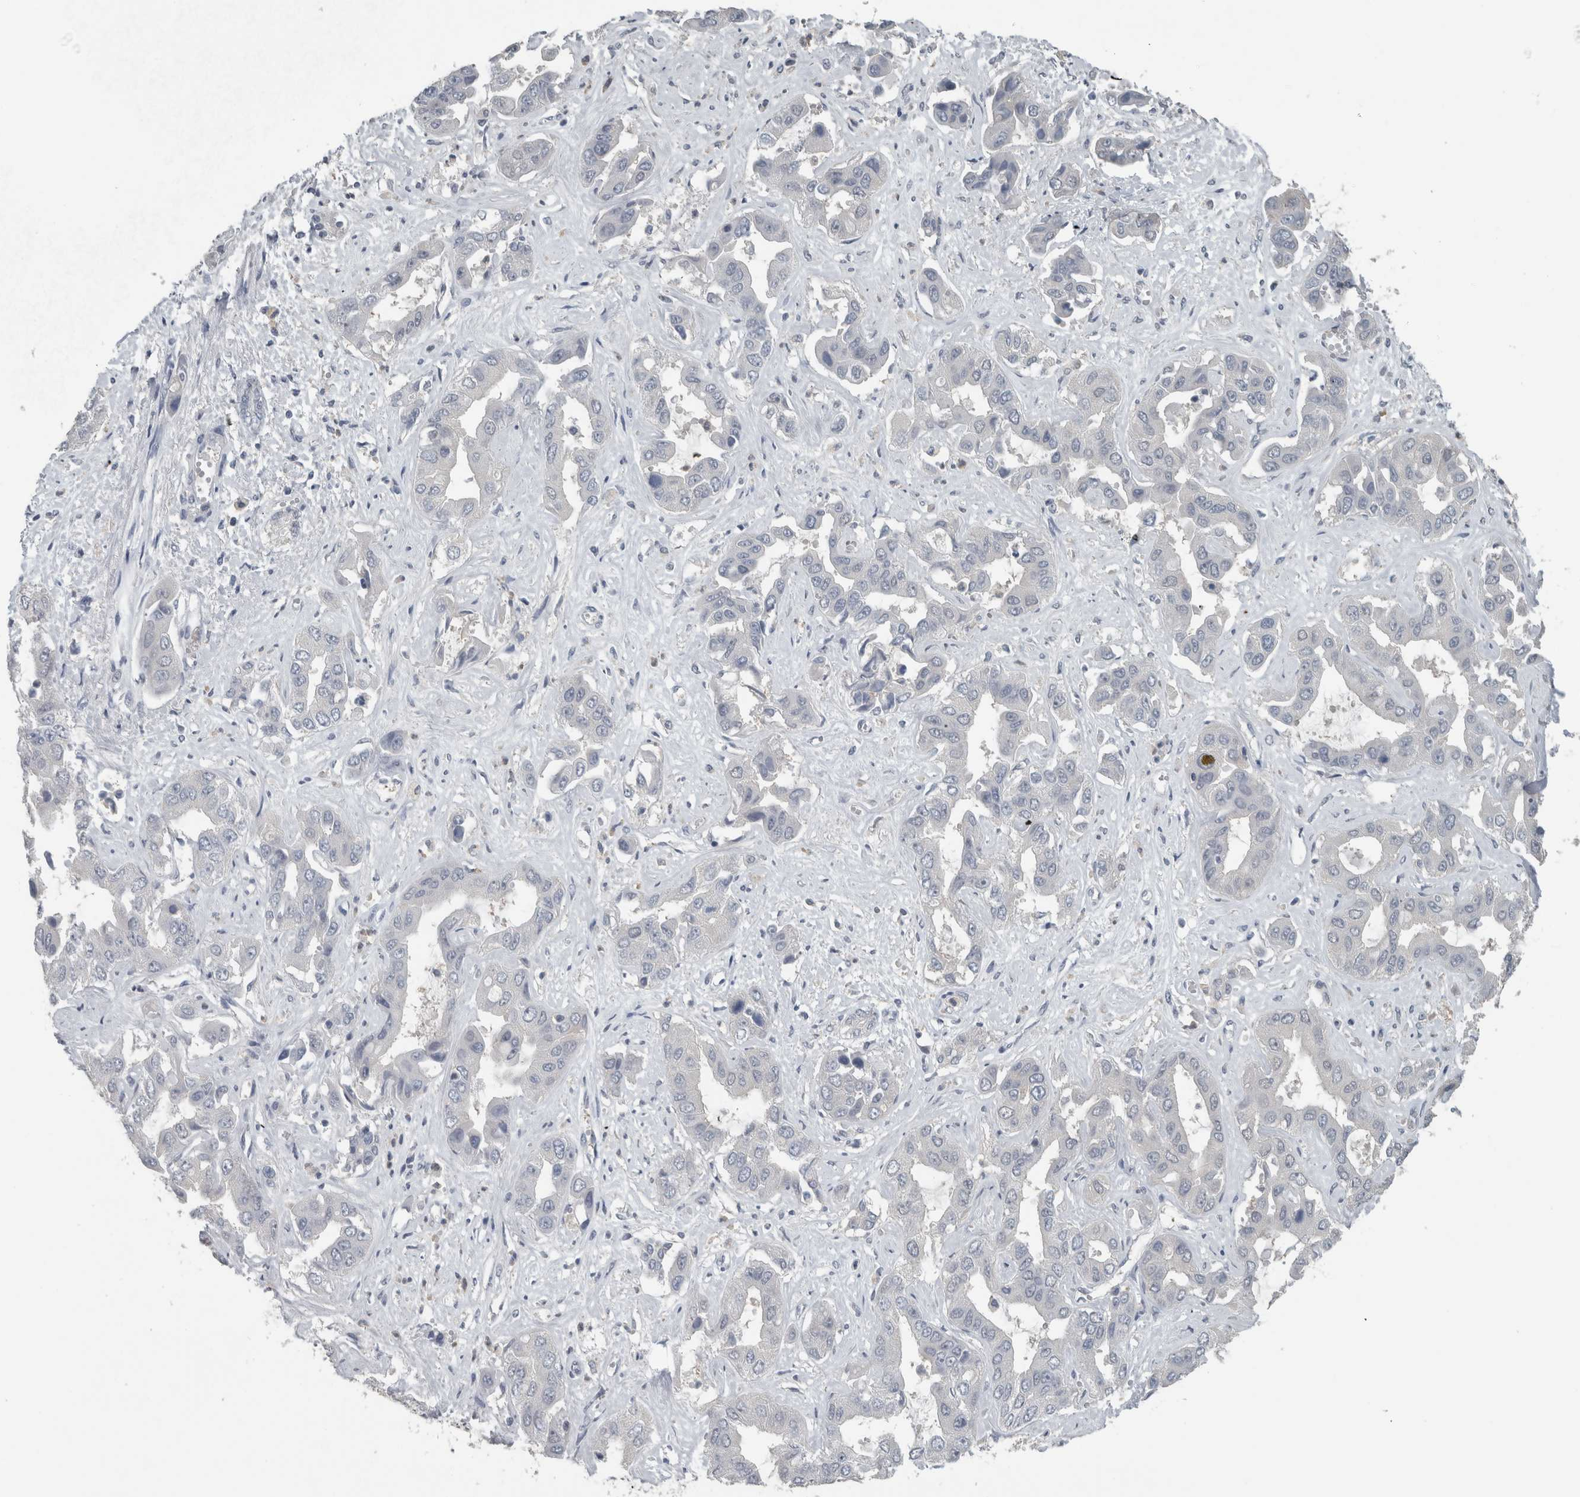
{"staining": {"intensity": "negative", "quantity": "none", "location": "none"}, "tissue": "liver cancer", "cell_type": "Tumor cells", "image_type": "cancer", "snomed": [{"axis": "morphology", "description": "Cholangiocarcinoma"}, {"axis": "topography", "description": "Liver"}], "caption": "This micrograph is of liver cholangiocarcinoma stained with immunohistochemistry (IHC) to label a protein in brown with the nuclei are counter-stained blue. There is no staining in tumor cells.", "gene": "ACSF2", "patient": {"sex": "female", "age": 52}}